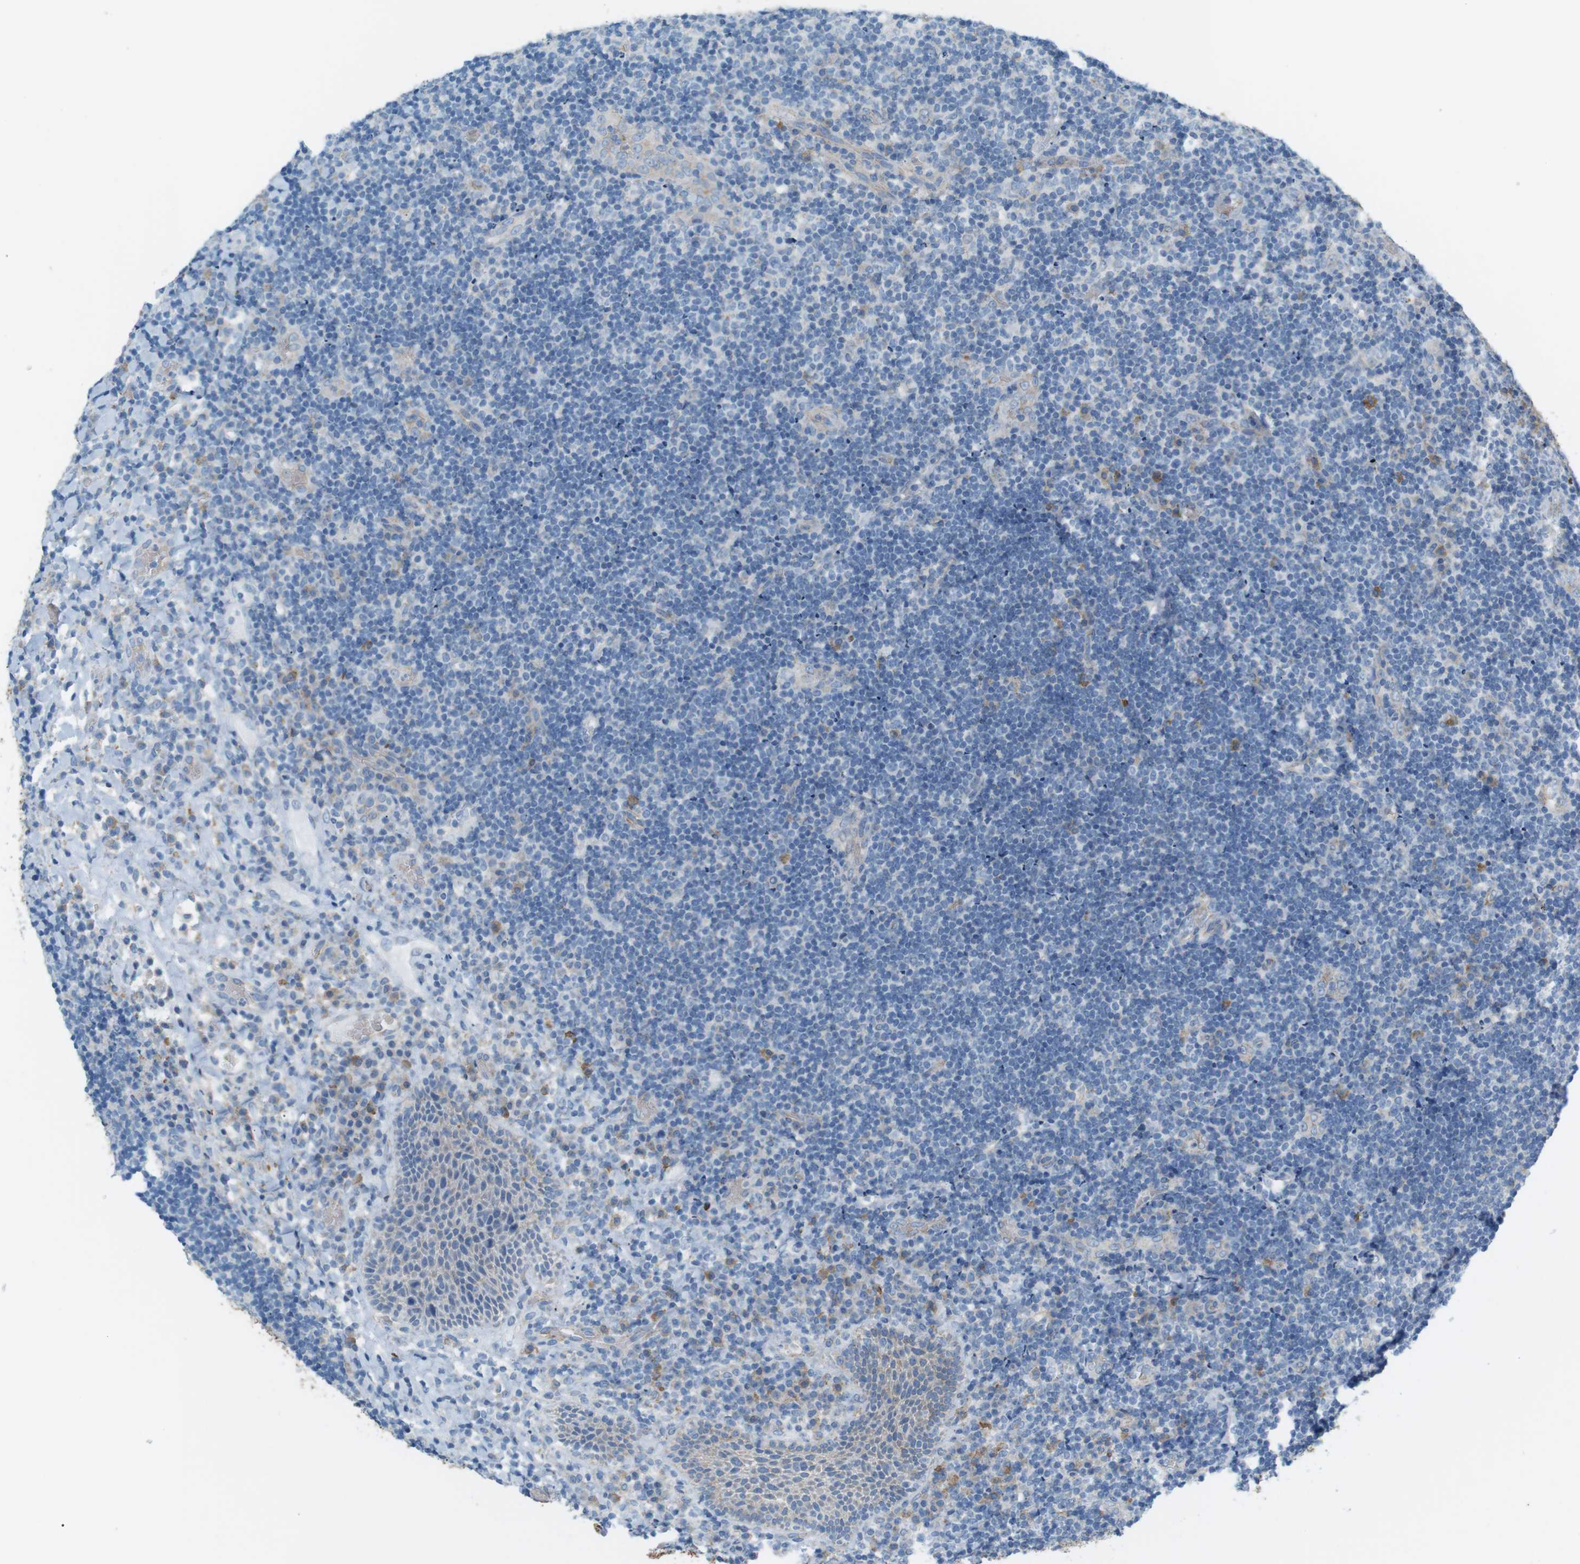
{"staining": {"intensity": "negative", "quantity": "none", "location": "none"}, "tissue": "lymphoma", "cell_type": "Tumor cells", "image_type": "cancer", "snomed": [{"axis": "morphology", "description": "Malignant lymphoma, non-Hodgkin's type, High grade"}, {"axis": "topography", "description": "Tonsil"}], "caption": "A high-resolution photomicrograph shows immunohistochemistry (IHC) staining of lymphoma, which demonstrates no significant expression in tumor cells.", "gene": "VAMP1", "patient": {"sex": "female", "age": 36}}